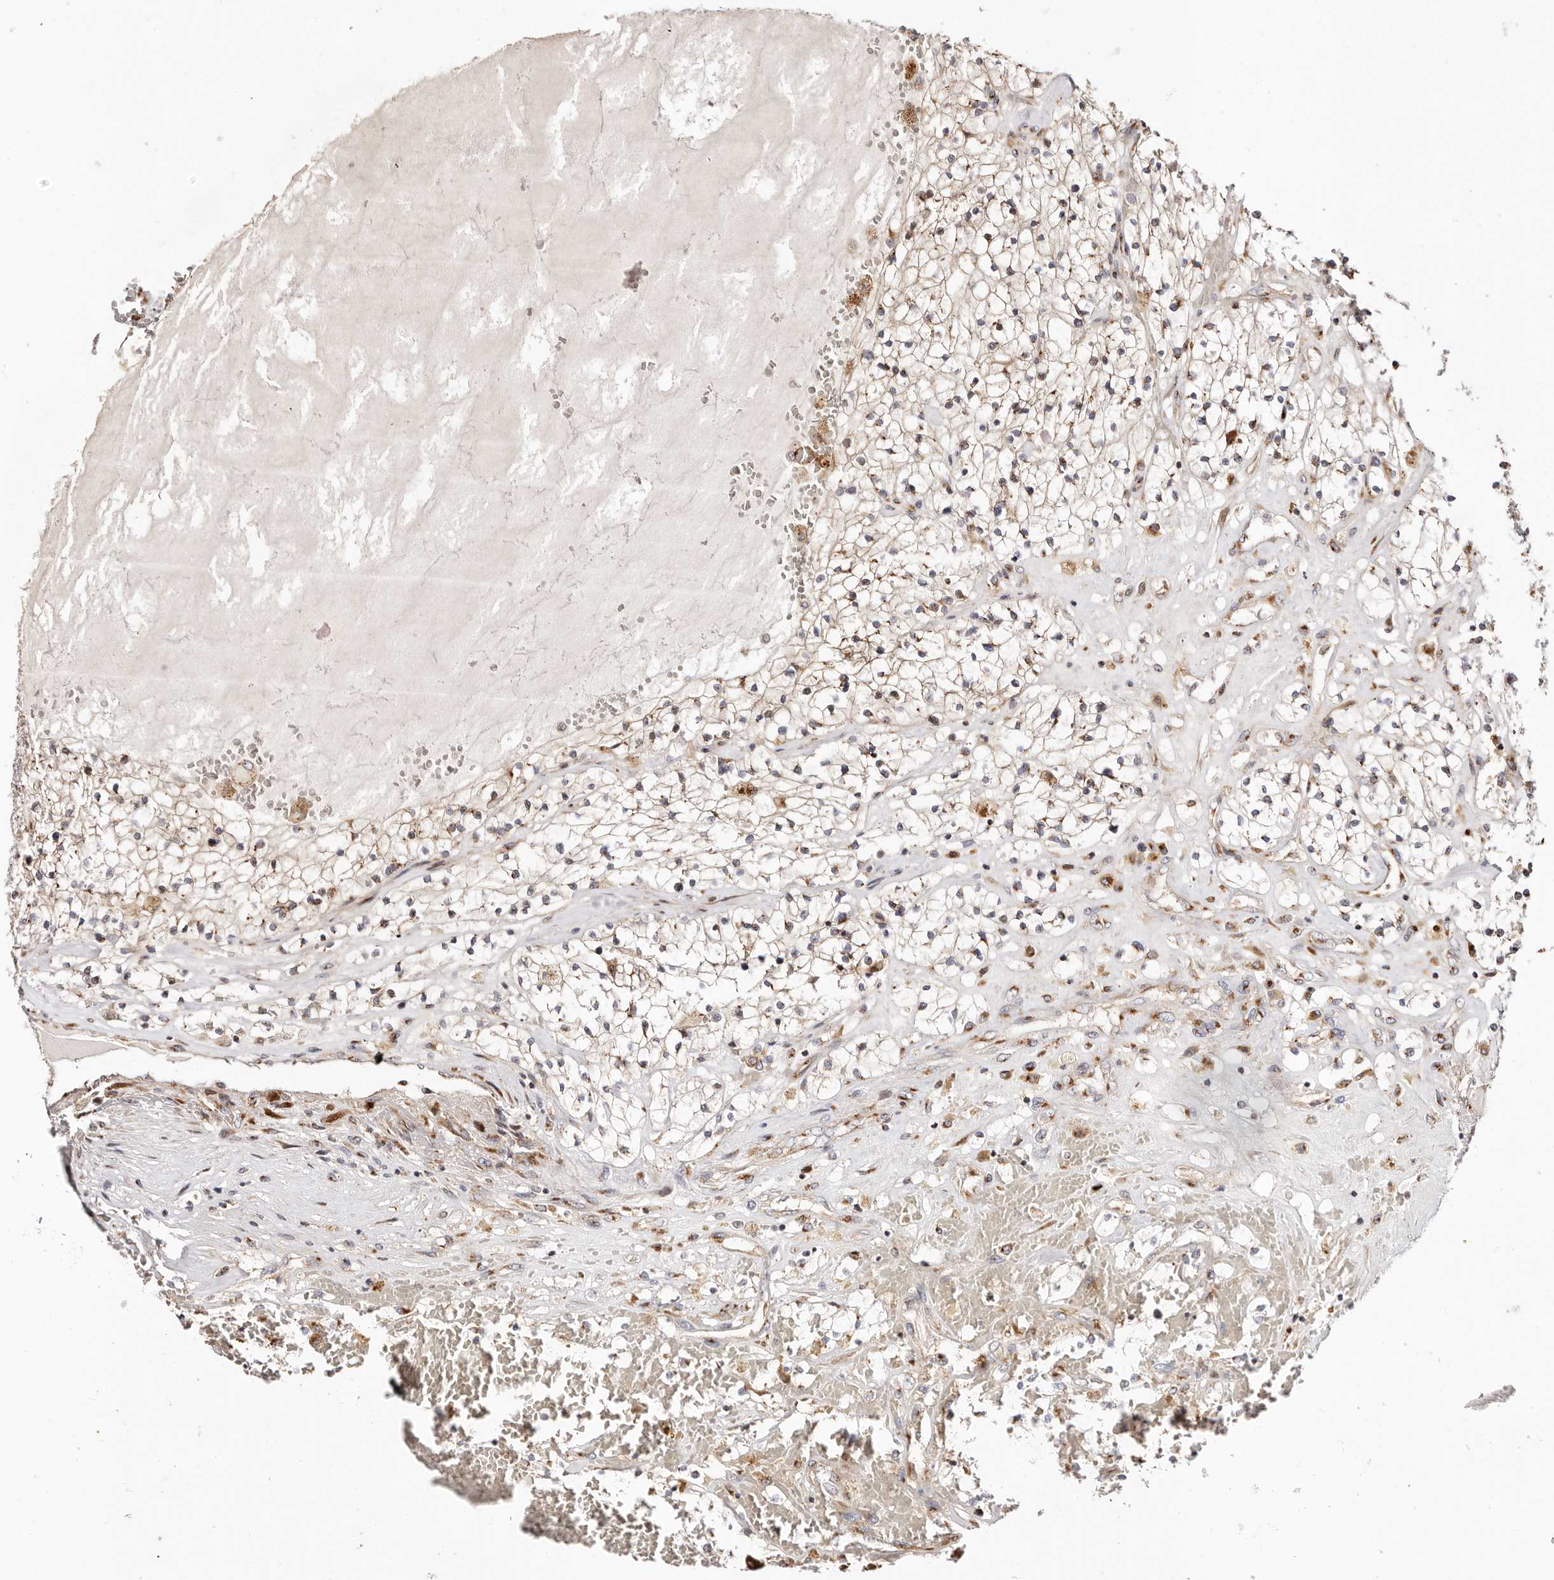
{"staining": {"intensity": "weak", "quantity": "<25%", "location": "cytoplasmic/membranous"}, "tissue": "renal cancer", "cell_type": "Tumor cells", "image_type": "cancer", "snomed": [{"axis": "morphology", "description": "Normal tissue, NOS"}, {"axis": "morphology", "description": "Adenocarcinoma, NOS"}, {"axis": "topography", "description": "Kidney"}], "caption": "This is an immunohistochemistry photomicrograph of adenocarcinoma (renal). There is no expression in tumor cells.", "gene": "MAPK6", "patient": {"sex": "male", "age": 68}}